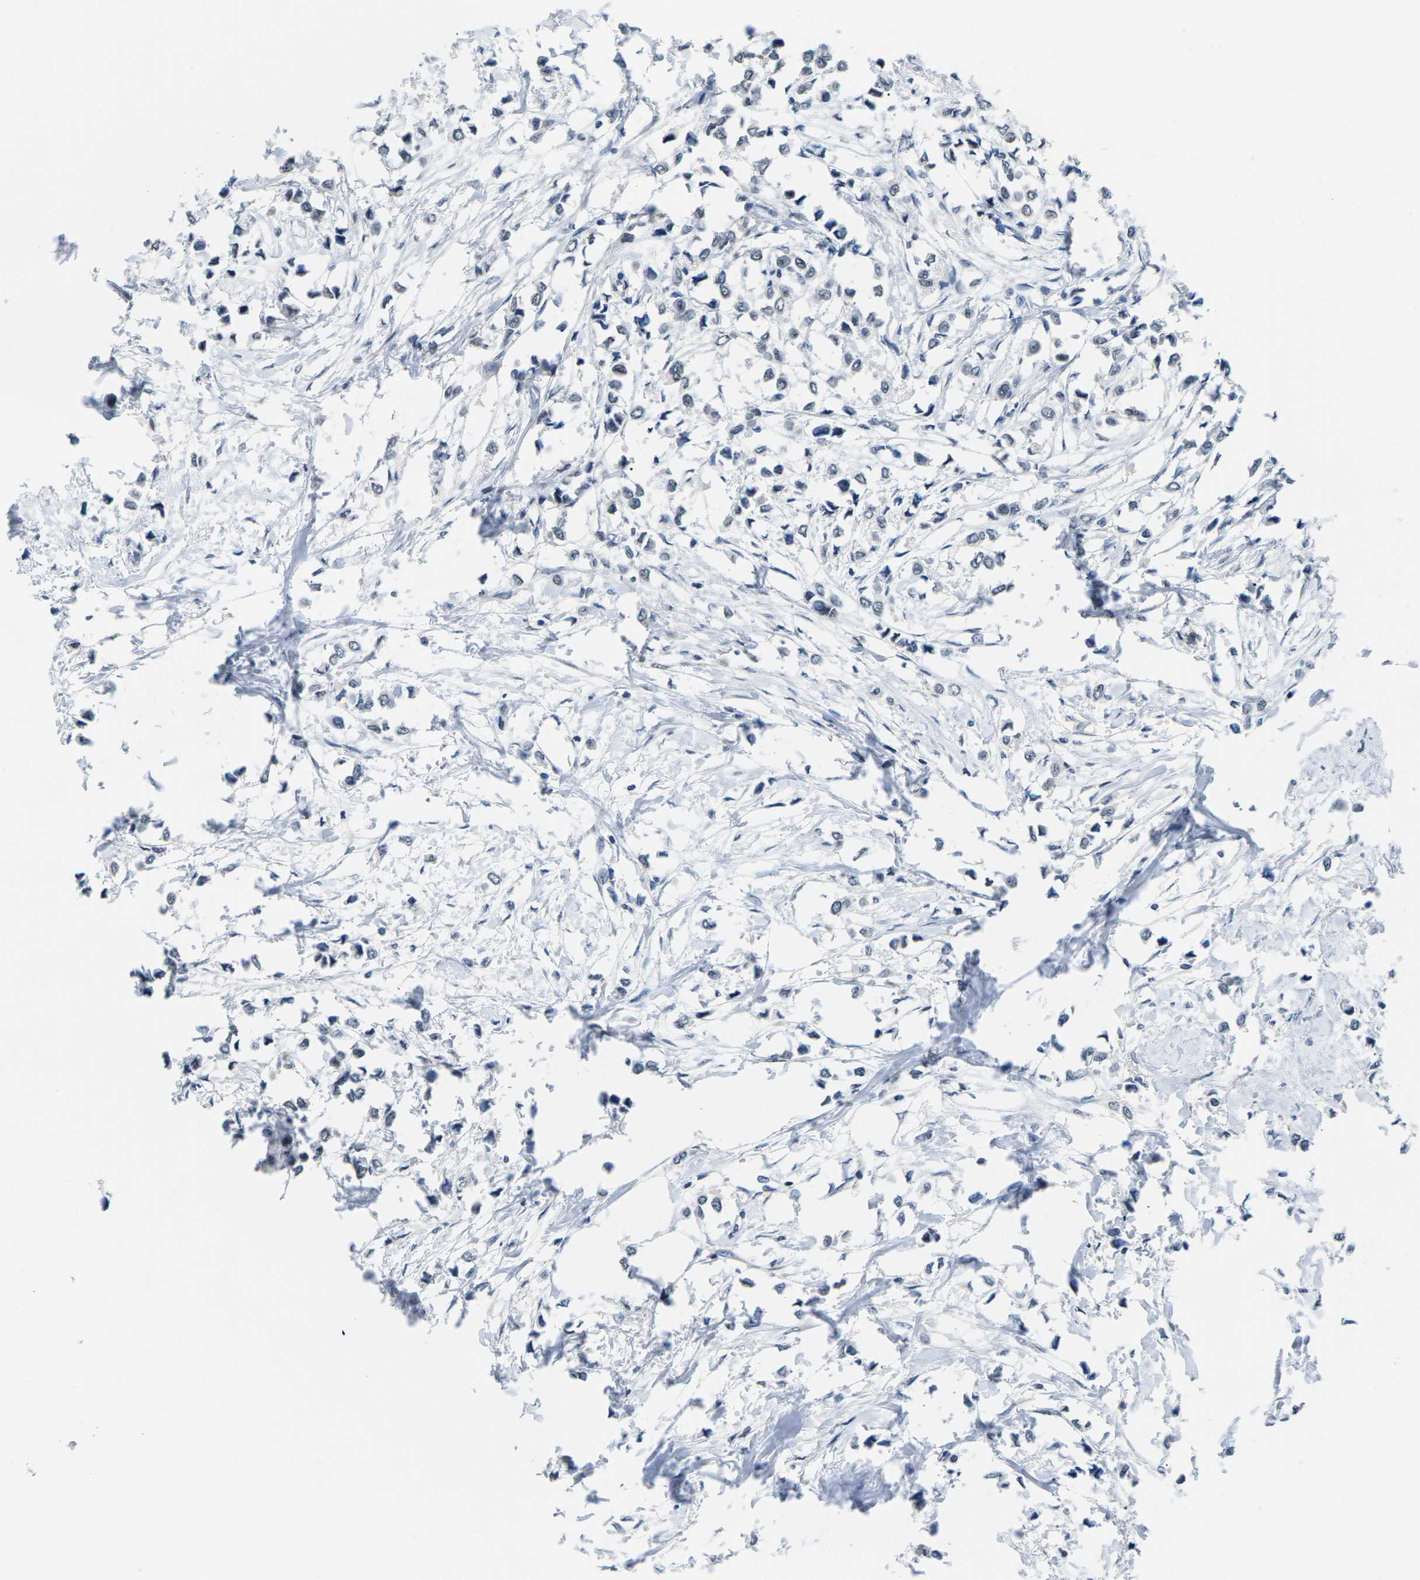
{"staining": {"intensity": "negative", "quantity": "none", "location": "none"}, "tissue": "breast cancer", "cell_type": "Tumor cells", "image_type": "cancer", "snomed": [{"axis": "morphology", "description": "Lobular carcinoma"}, {"axis": "topography", "description": "Breast"}], "caption": "The image demonstrates no staining of tumor cells in breast cancer.", "gene": "NSRP1", "patient": {"sex": "female", "age": 51}}